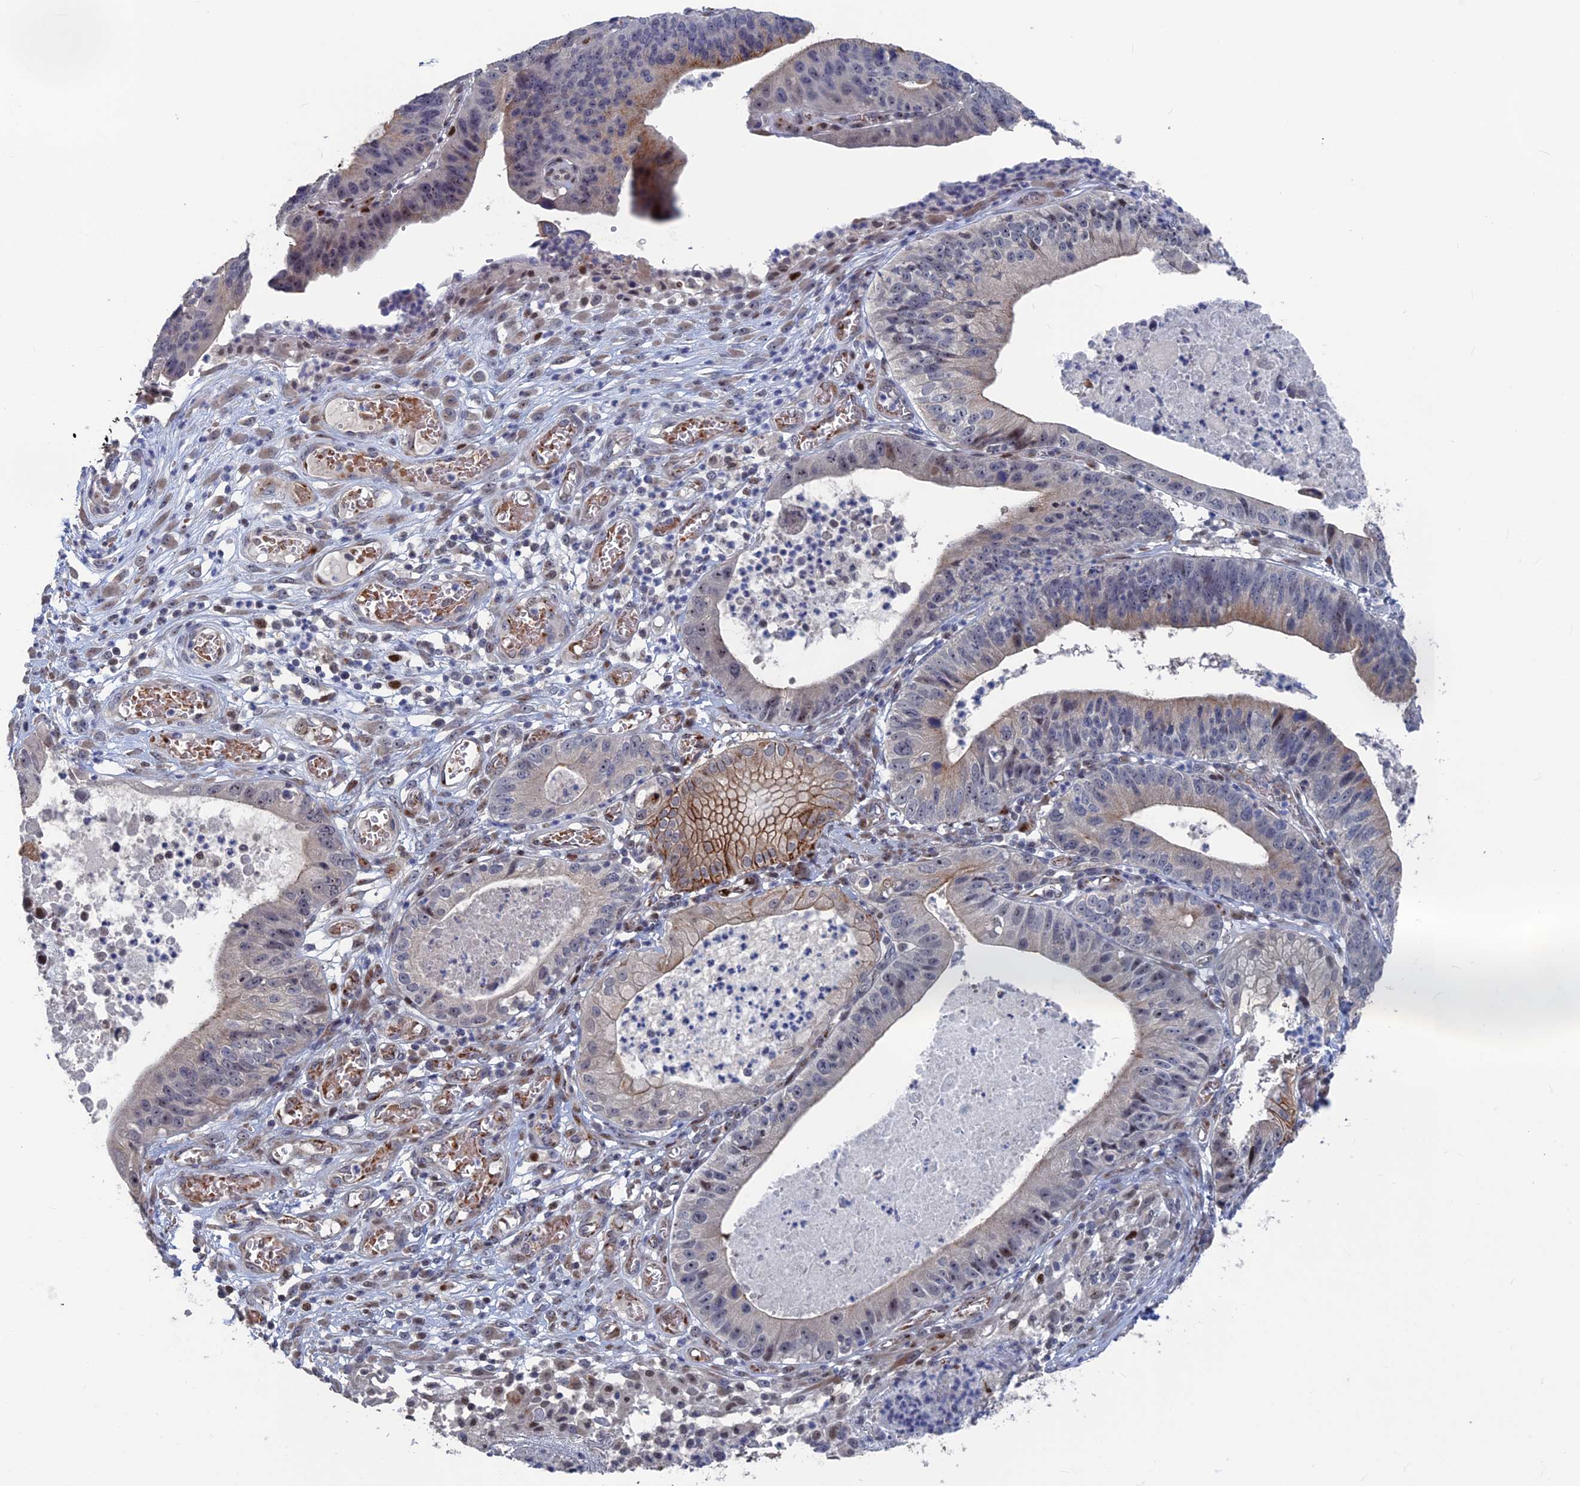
{"staining": {"intensity": "moderate", "quantity": "<25%", "location": "cytoplasmic/membranous"}, "tissue": "stomach cancer", "cell_type": "Tumor cells", "image_type": "cancer", "snomed": [{"axis": "morphology", "description": "Adenocarcinoma, NOS"}, {"axis": "topography", "description": "Stomach"}], "caption": "There is low levels of moderate cytoplasmic/membranous positivity in tumor cells of stomach adenocarcinoma, as demonstrated by immunohistochemical staining (brown color).", "gene": "SH3D21", "patient": {"sex": "male", "age": 59}}